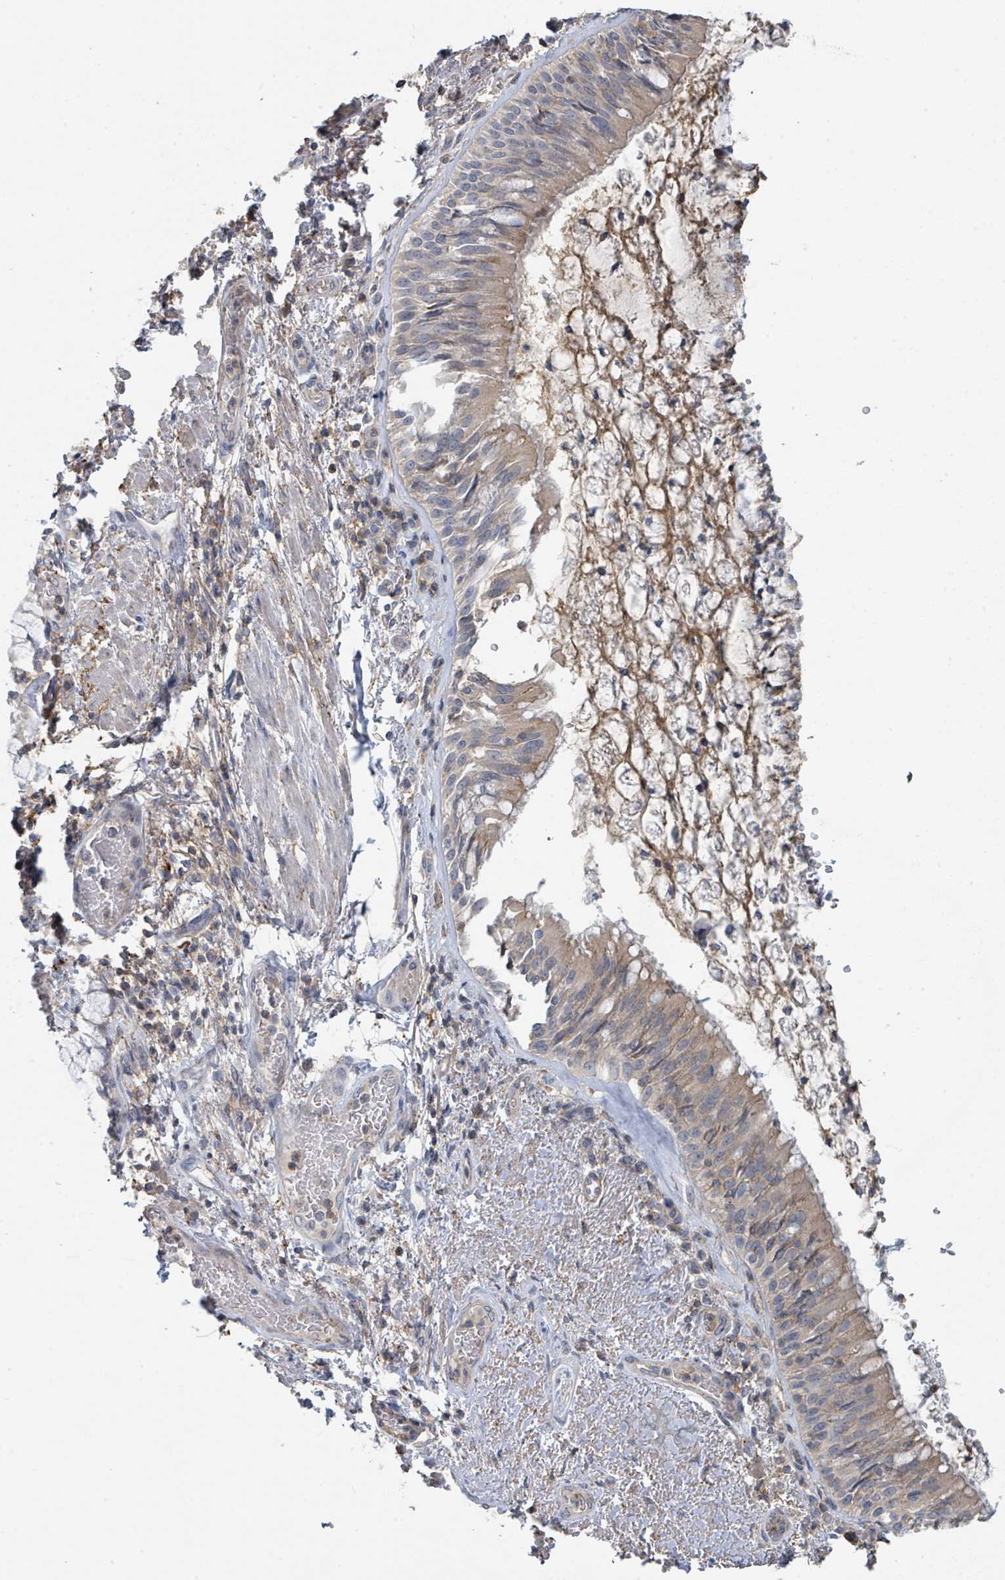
{"staining": {"intensity": "moderate", "quantity": "25%-75%", "location": "cytoplasmic/membranous"}, "tissue": "bronchus", "cell_type": "Respiratory epithelial cells", "image_type": "normal", "snomed": [{"axis": "morphology", "description": "Normal tissue, NOS"}, {"axis": "topography", "description": "Cartilage tissue"}, {"axis": "topography", "description": "Bronchus"}], "caption": "IHC image of benign bronchus: bronchus stained using IHC demonstrates medium levels of moderate protein expression localized specifically in the cytoplasmic/membranous of respiratory epithelial cells, appearing as a cytoplasmic/membranous brown color.", "gene": "LRRC42", "patient": {"sex": "male", "age": 63}}